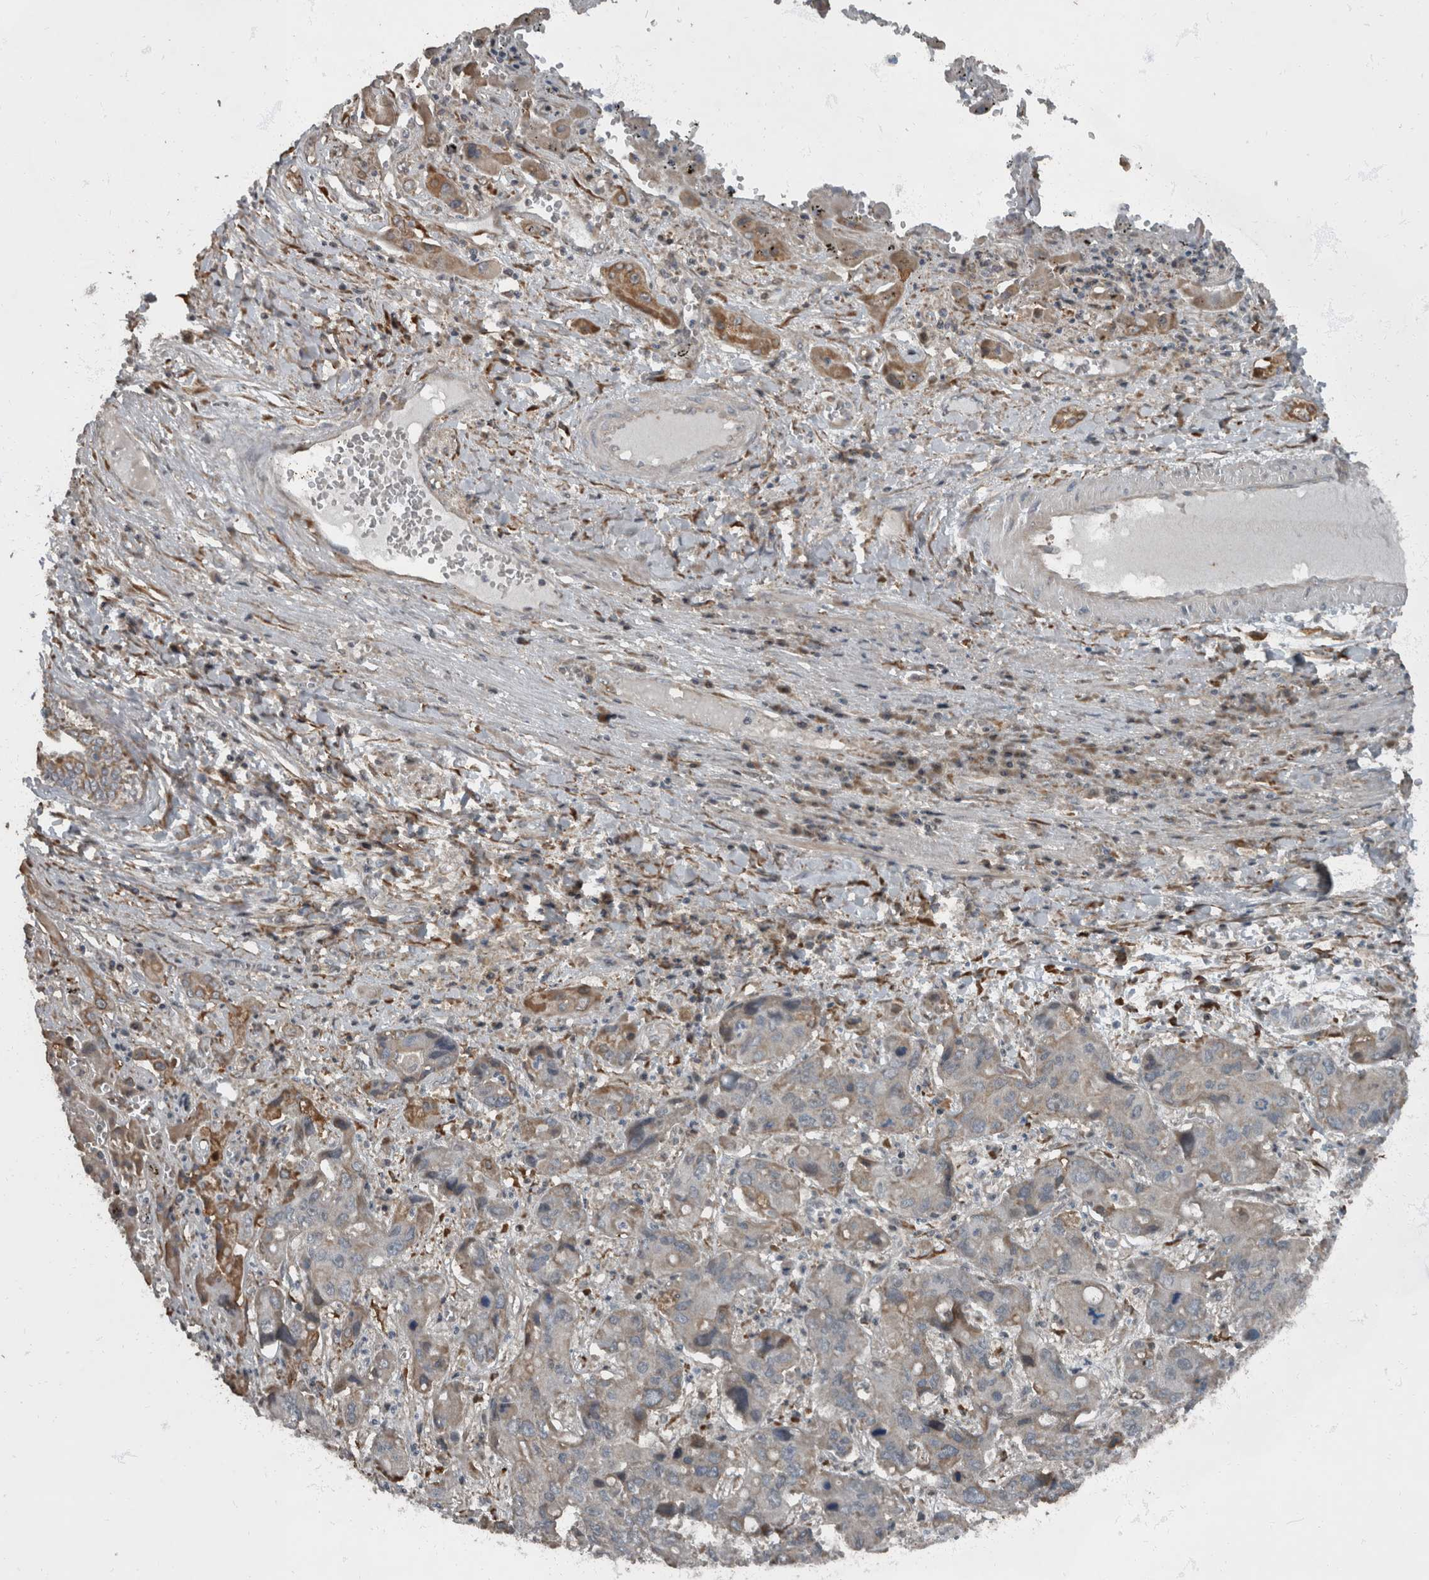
{"staining": {"intensity": "weak", "quantity": "<25%", "location": "cytoplasmic/membranous"}, "tissue": "liver cancer", "cell_type": "Tumor cells", "image_type": "cancer", "snomed": [{"axis": "morphology", "description": "Cholangiocarcinoma"}, {"axis": "topography", "description": "Liver"}], "caption": "DAB (3,3'-diaminobenzidine) immunohistochemical staining of cholangiocarcinoma (liver) displays no significant staining in tumor cells.", "gene": "RABGGTB", "patient": {"sex": "male", "age": 67}}